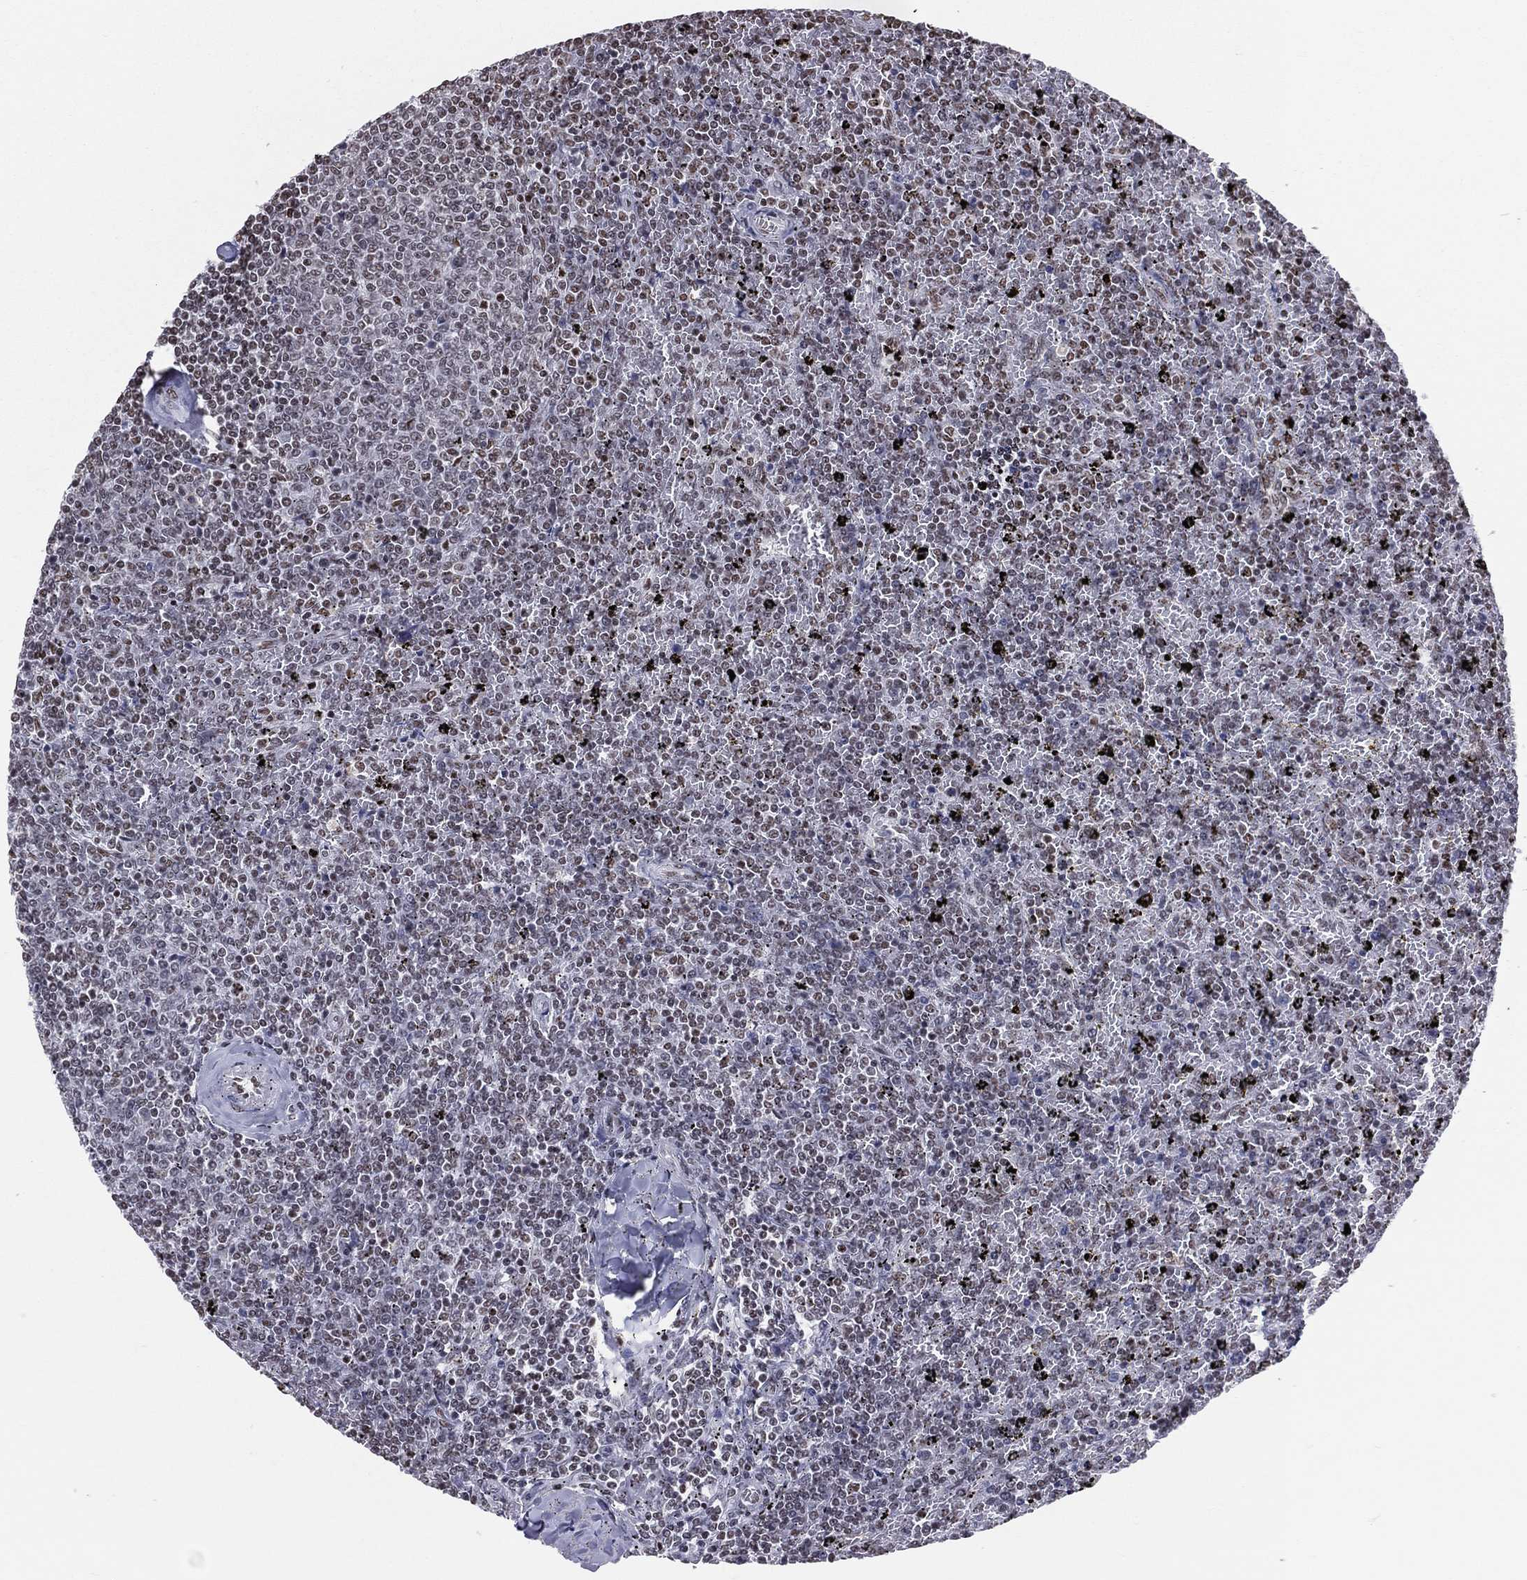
{"staining": {"intensity": "negative", "quantity": "none", "location": "none"}, "tissue": "lymphoma", "cell_type": "Tumor cells", "image_type": "cancer", "snomed": [{"axis": "morphology", "description": "Malignant lymphoma, non-Hodgkin's type, Low grade"}, {"axis": "topography", "description": "Spleen"}], "caption": "Immunohistochemistry photomicrograph of neoplastic tissue: lymphoma stained with DAB demonstrates no significant protein staining in tumor cells.", "gene": "ZNF7", "patient": {"sex": "female", "age": 77}}